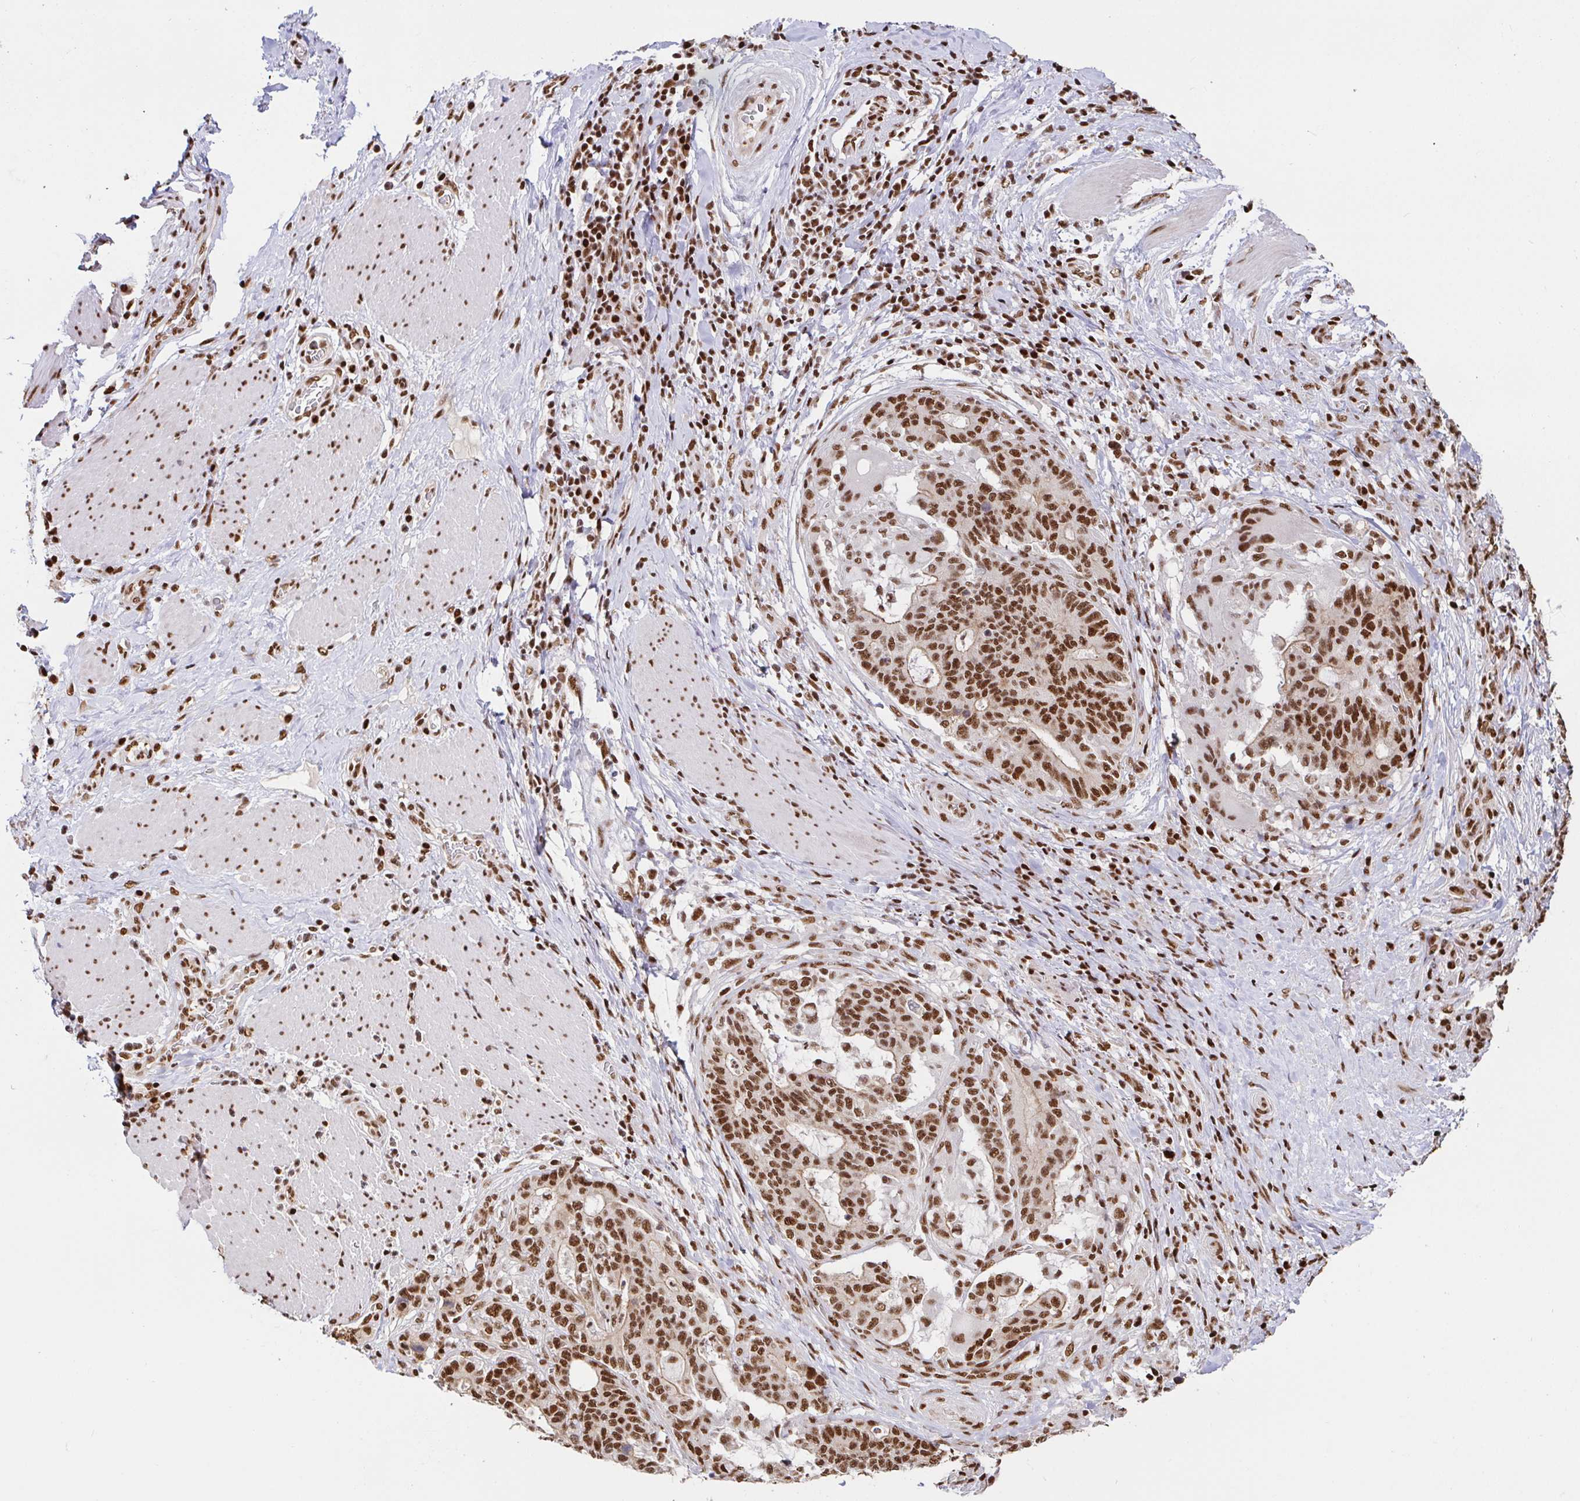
{"staining": {"intensity": "moderate", "quantity": ">75%", "location": "cytoplasmic/membranous,nuclear"}, "tissue": "stomach cancer", "cell_type": "Tumor cells", "image_type": "cancer", "snomed": [{"axis": "morphology", "description": "Normal tissue, NOS"}, {"axis": "morphology", "description": "Adenocarcinoma, NOS"}, {"axis": "topography", "description": "Stomach"}], "caption": "Tumor cells display medium levels of moderate cytoplasmic/membranous and nuclear positivity in approximately >75% of cells in human stomach cancer (adenocarcinoma).", "gene": "SP3", "patient": {"sex": "female", "age": 64}}